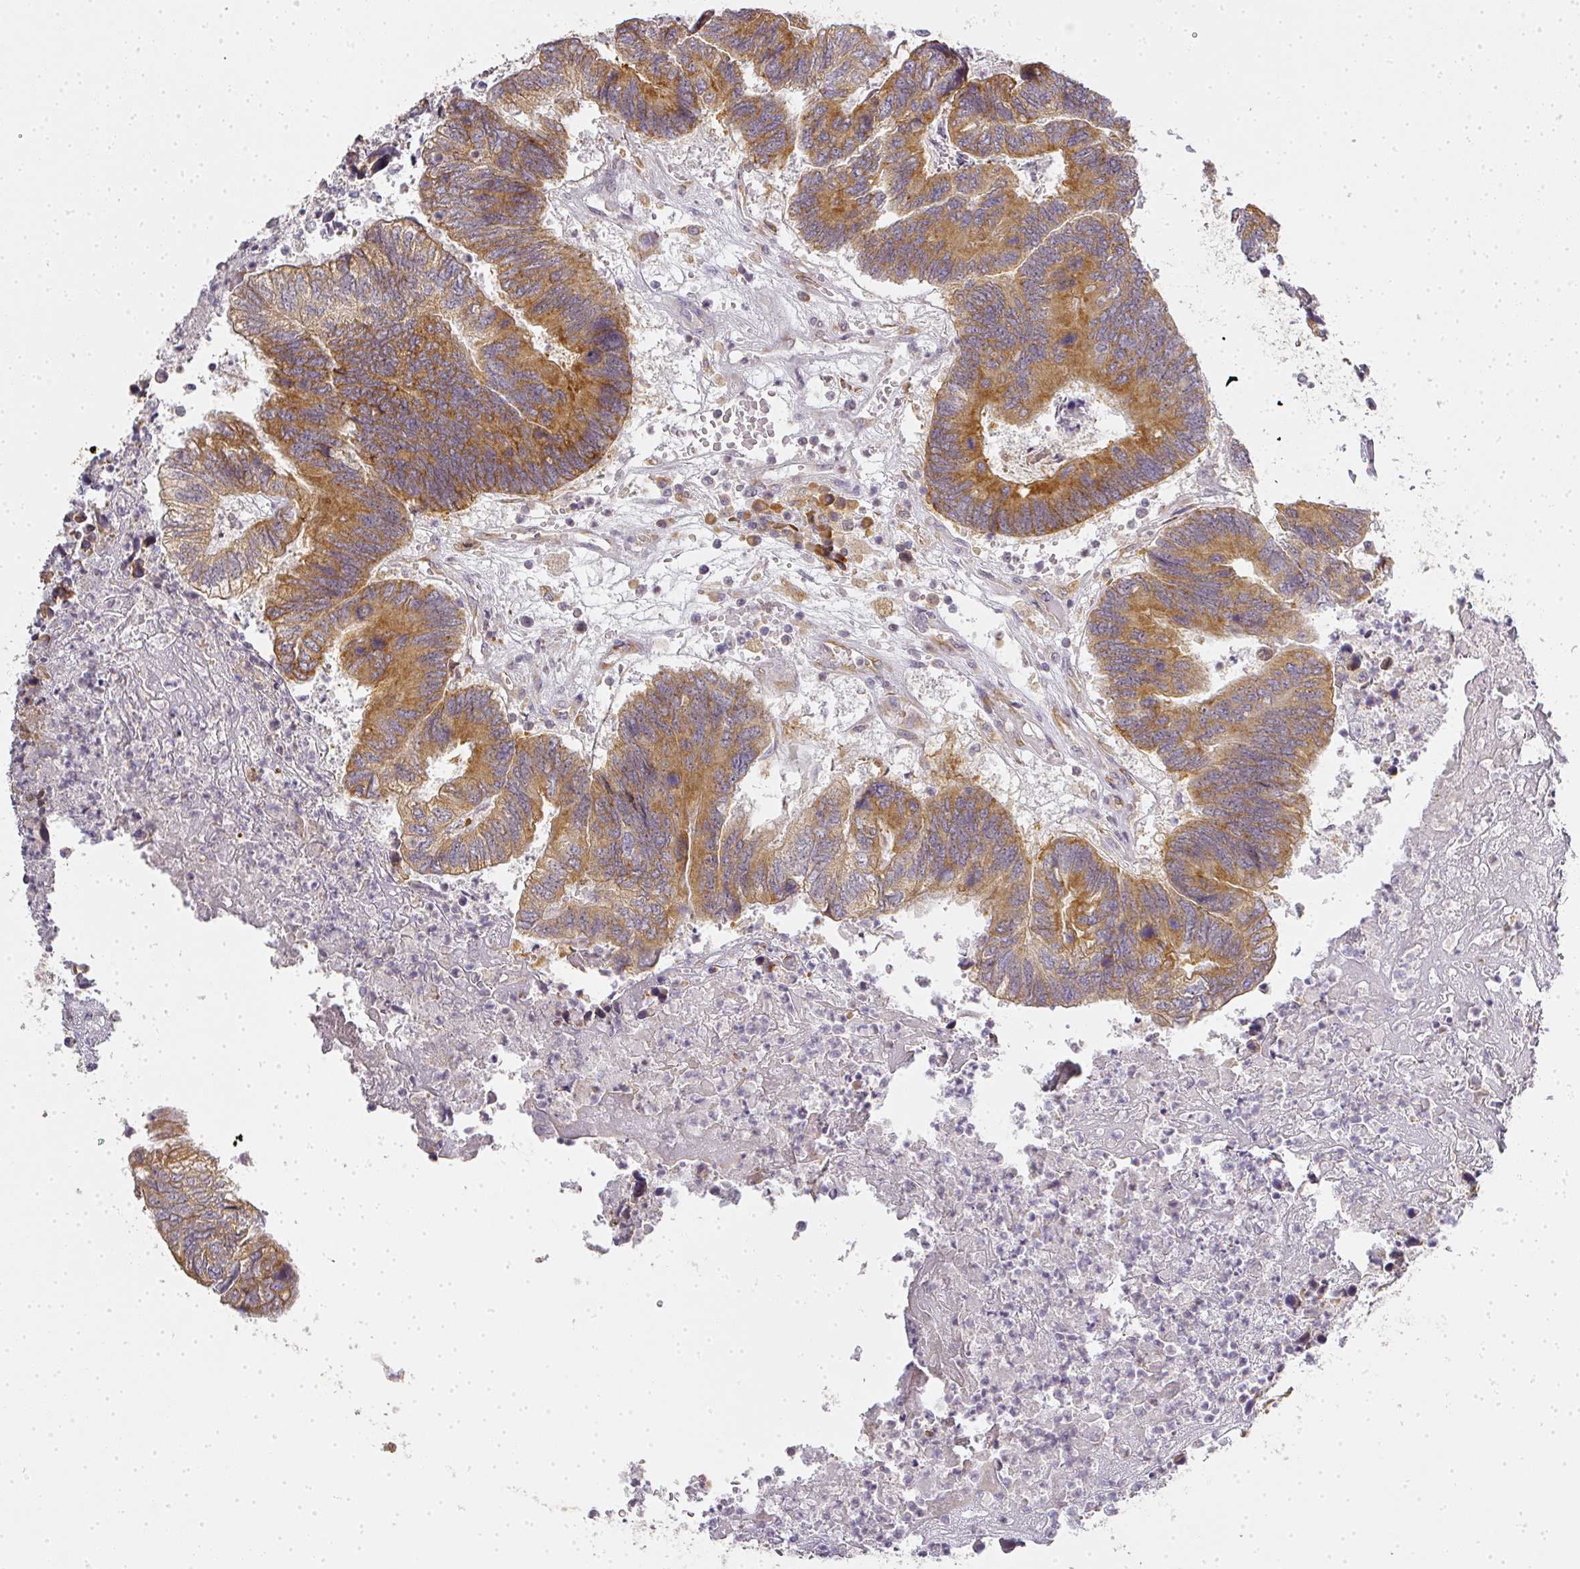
{"staining": {"intensity": "moderate", "quantity": "25%-75%", "location": "cytoplasmic/membranous"}, "tissue": "colorectal cancer", "cell_type": "Tumor cells", "image_type": "cancer", "snomed": [{"axis": "morphology", "description": "Adenocarcinoma, NOS"}, {"axis": "topography", "description": "Colon"}], "caption": "High-magnification brightfield microscopy of colorectal cancer stained with DAB (3,3'-diaminobenzidine) (brown) and counterstained with hematoxylin (blue). tumor cells exhibit moderate cytoplasmic/membranous staining is present in approximately25%-75% of cells.", "gene": "MED19", "patient": {"sex": "female", "age": 67}}